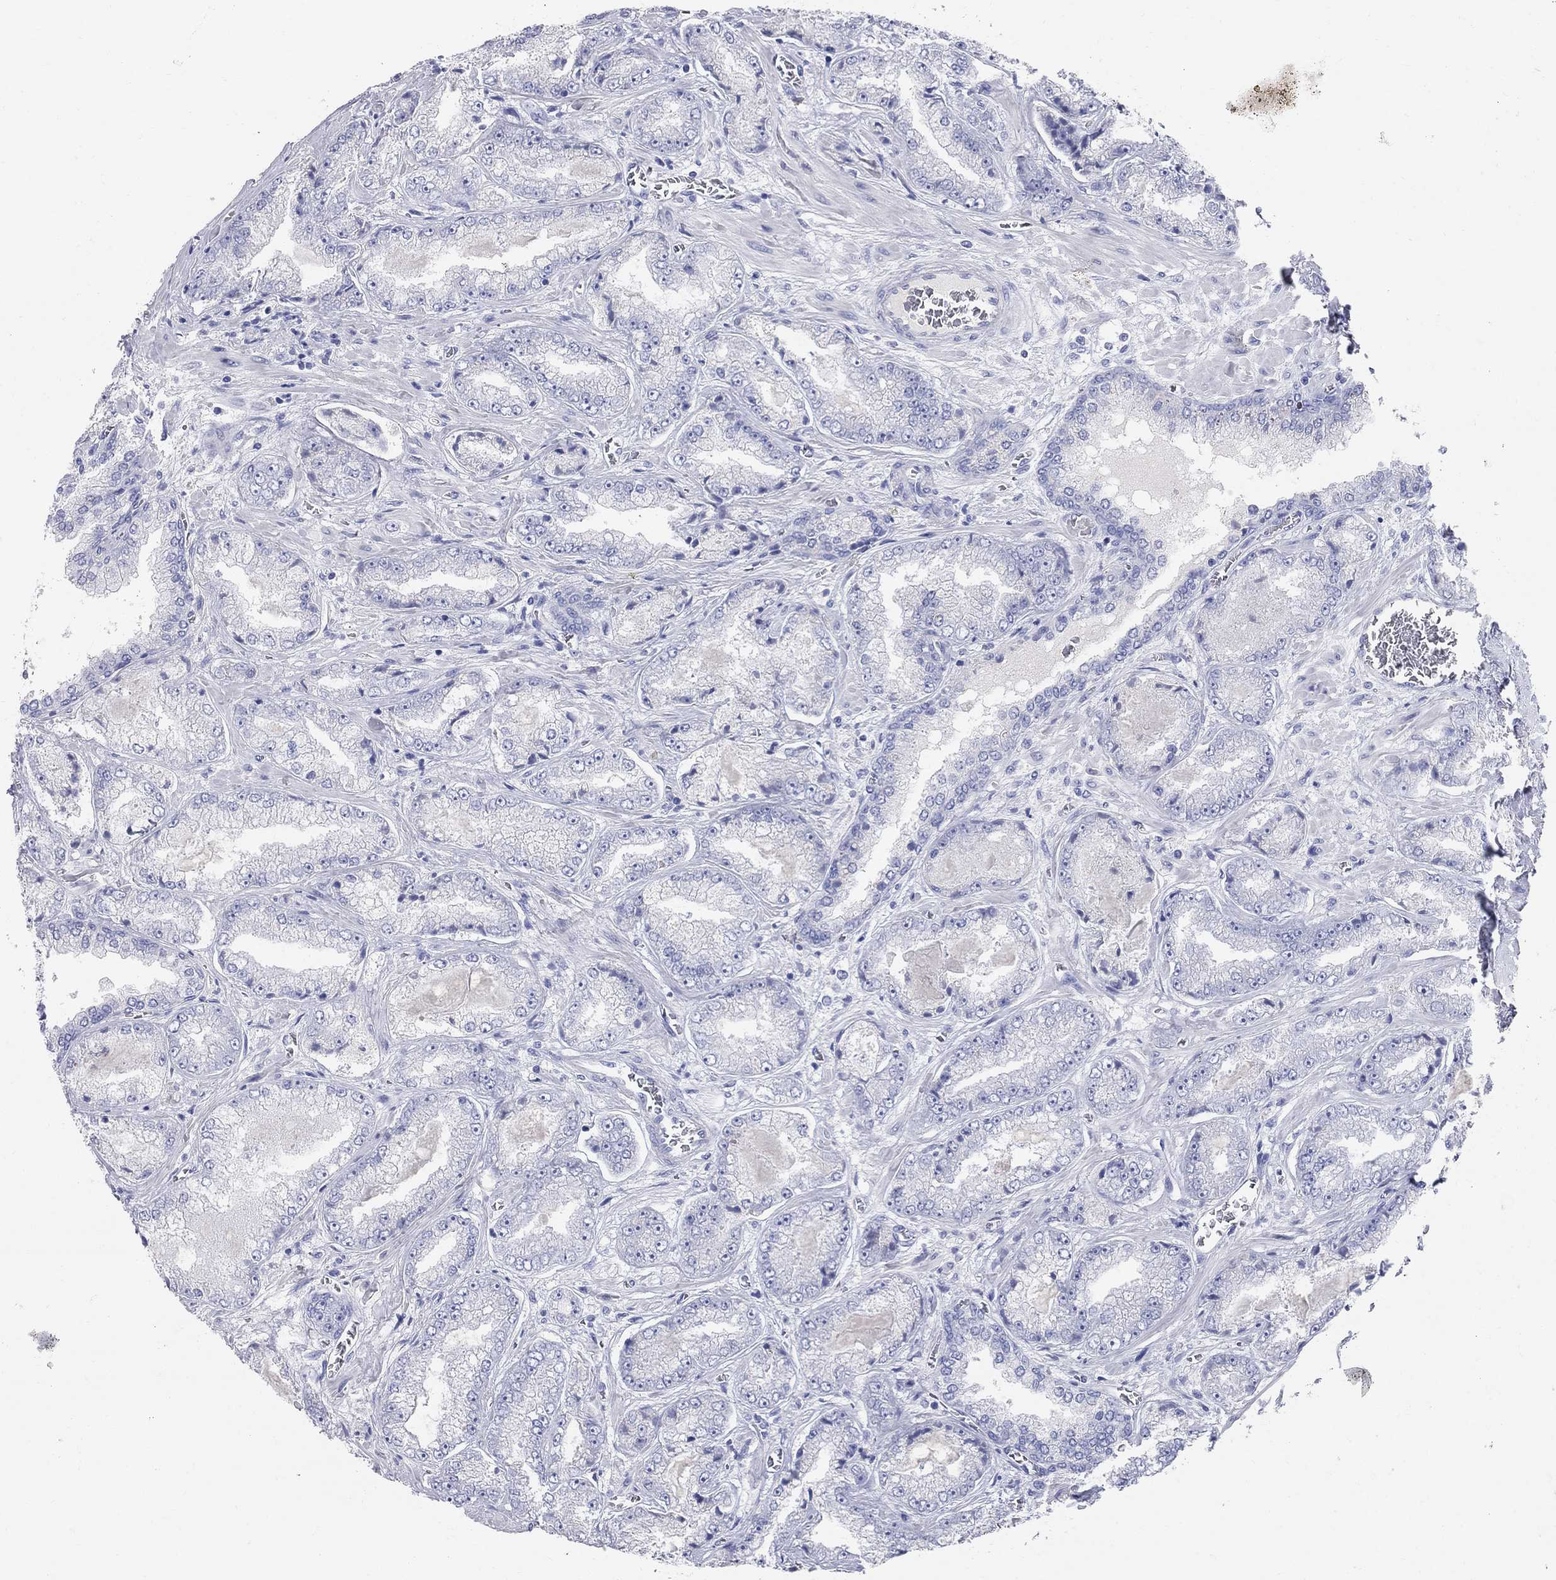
{"staining": {"intensity": "negative", "quantity": "none", "location": "none"}, "tissue": "prostate cancer", "cell_type": "Tumor cells", "image_type": "cancer", "snomed": [{"axis": "morphology", "description": "Adenocarcinoma, Low grade"}, {"axis": "topography", "description": "Prostate"}], "caption": "This is an IHC histopathology image of human adenocarcinoma (low-grade) (prostate). There is no positivity in tumor cells.", "gene": "AOX1", "patient": {"sex": "male", "age": 57}}